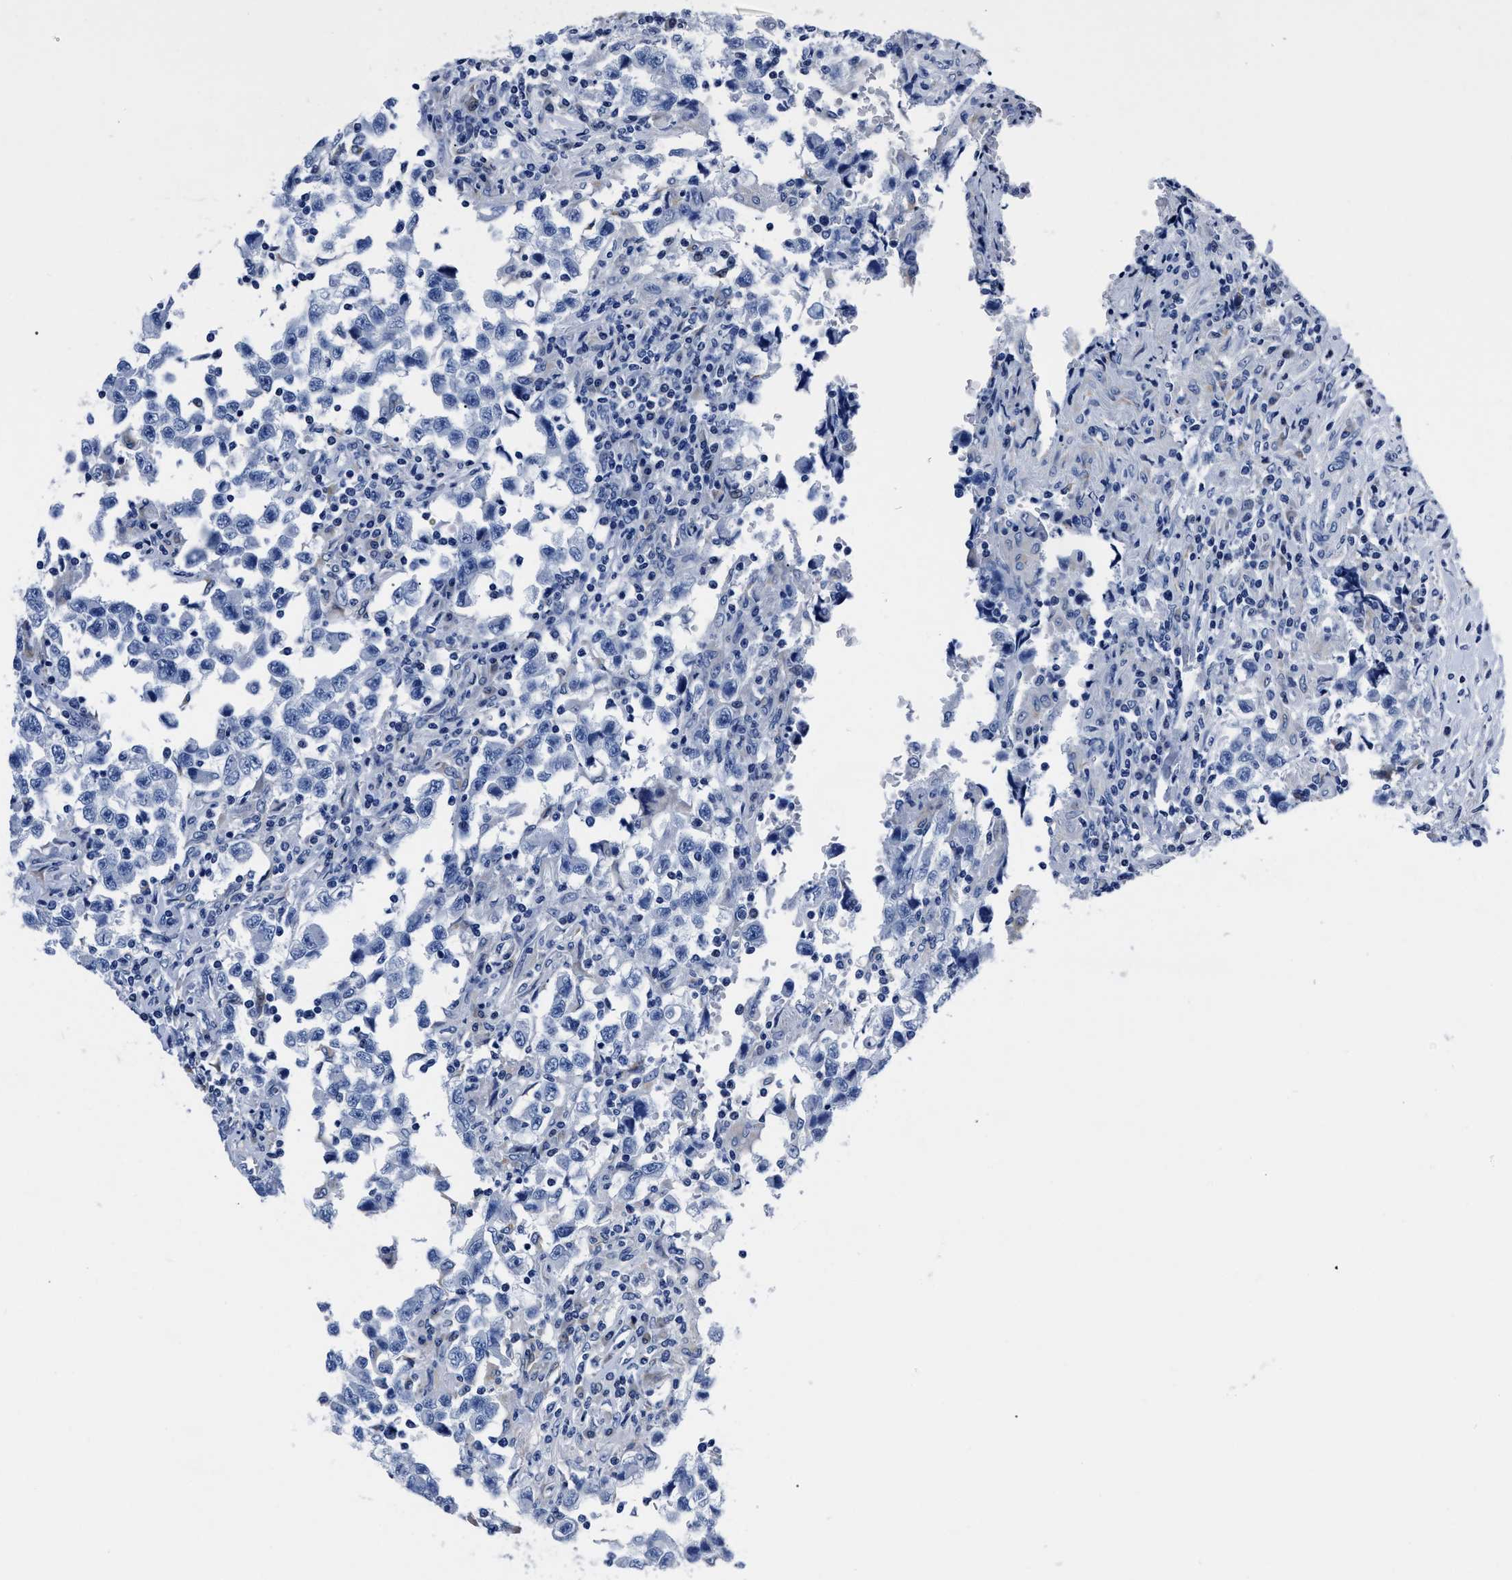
{"staining": {"intensity": "negative", "quantity": "none", "location": "none"}, "tissue": "testis cancer", "cell_type": "Tumor cells", "image_type": "cancer", "snomed": [{"axis": "morphology", "description": "Carcinoma, Embryonal, NOS"}, {"axis": "topography", "description": "Testis"}], "caption": "There is no significant expression in tumor cells of testis cancer.", "gene": "MOV10L1", "patient": {"sex": "male", "age": 21}}